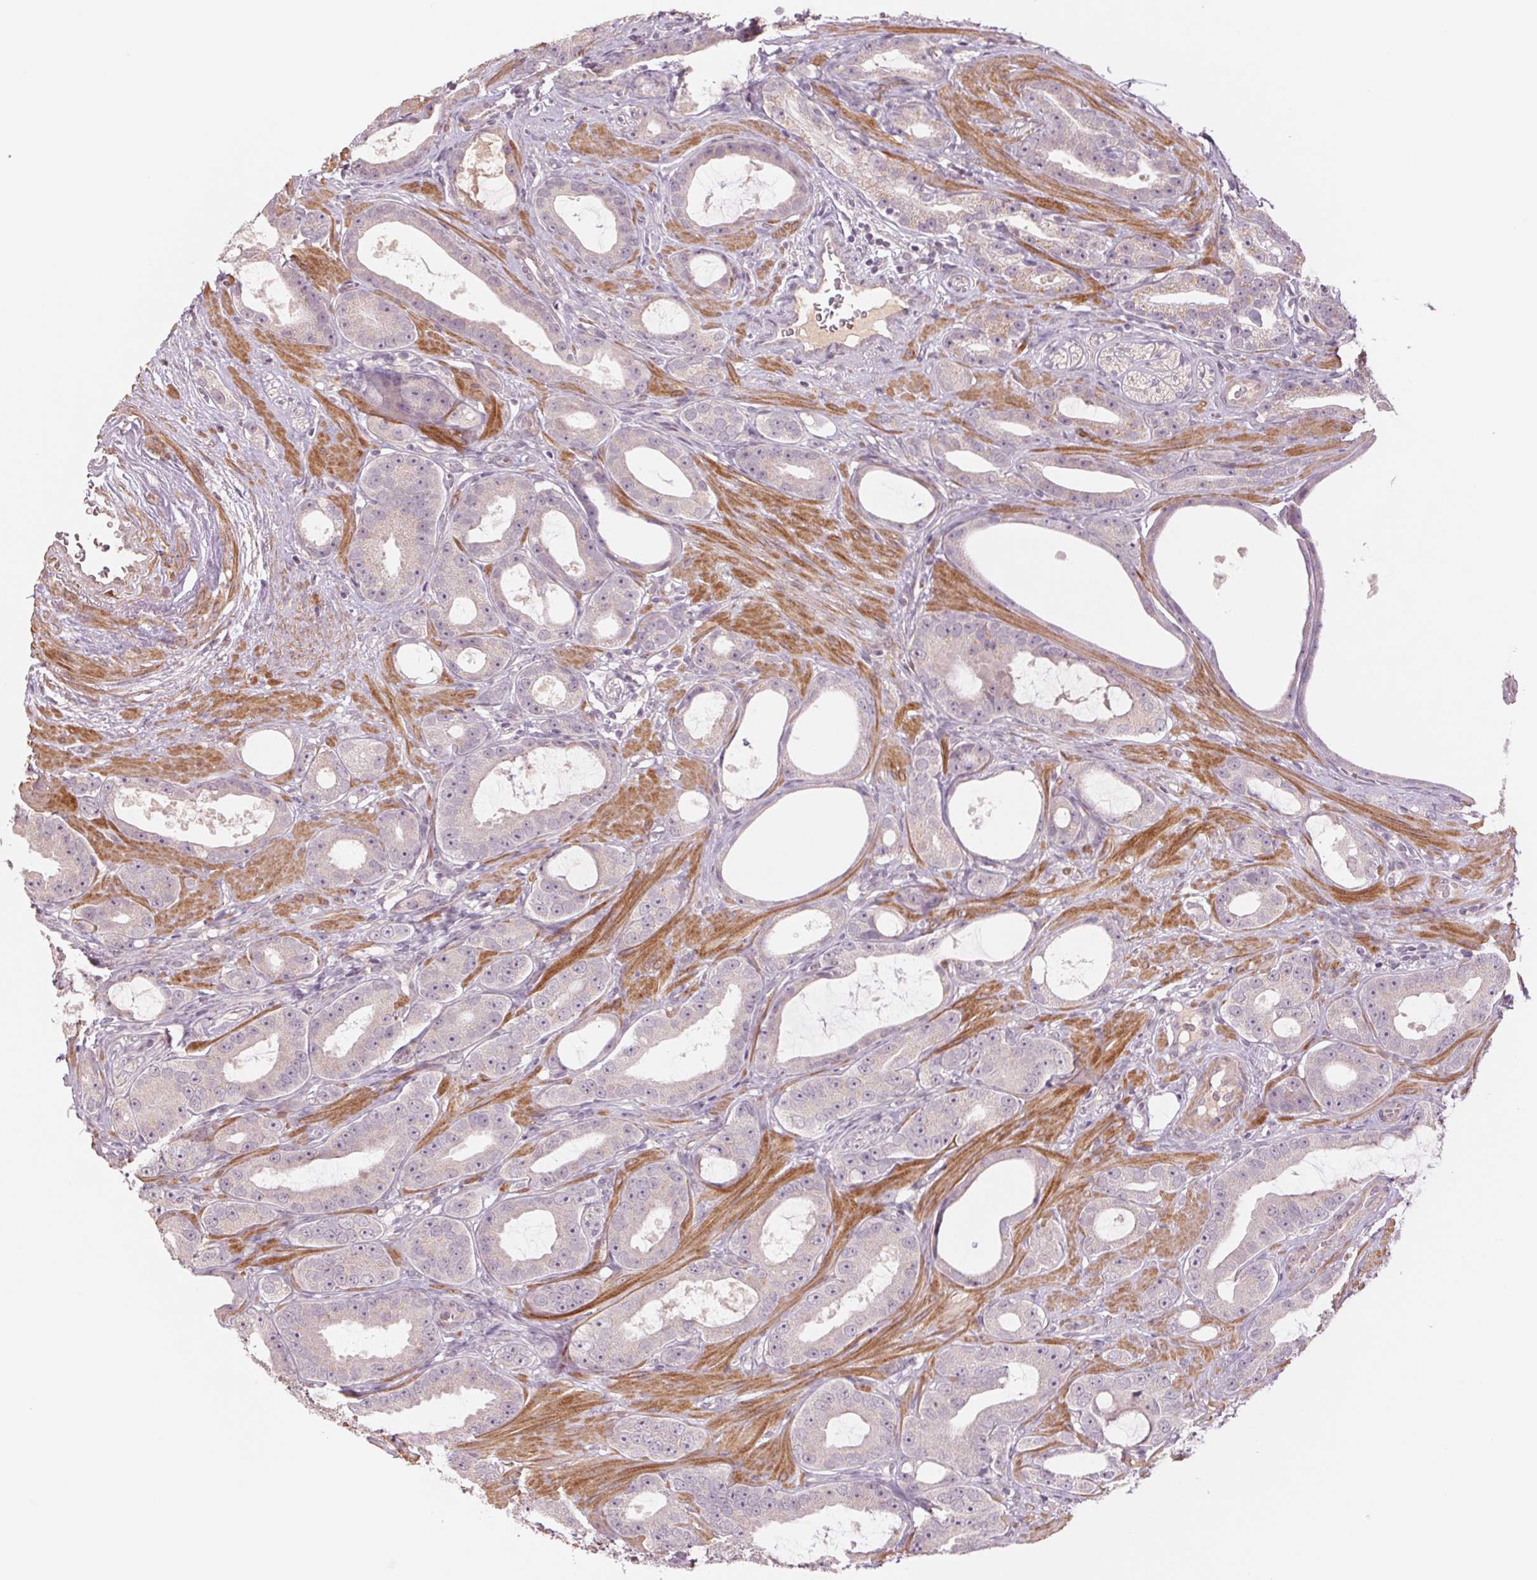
{"staining": {"intensity": "negative", "quantity": "none", "location": "none"}, "tissue": "prostate cancer", "cell_type": "Tumor cells", "image_type": "cancer", "snomed": [{"axis": "morphology", "description": "Adenocarcinoma, High grade"}, {"axis": "topography", "description": "Prostate"}], "caption": "DAB immunohistochemical staining of prostate cancer (adenocarcinoma (high-grade)) shows no significant positivity in tumor cells.", "gene": "PPIA", "patient": {"sex": "male", "age": 65}}